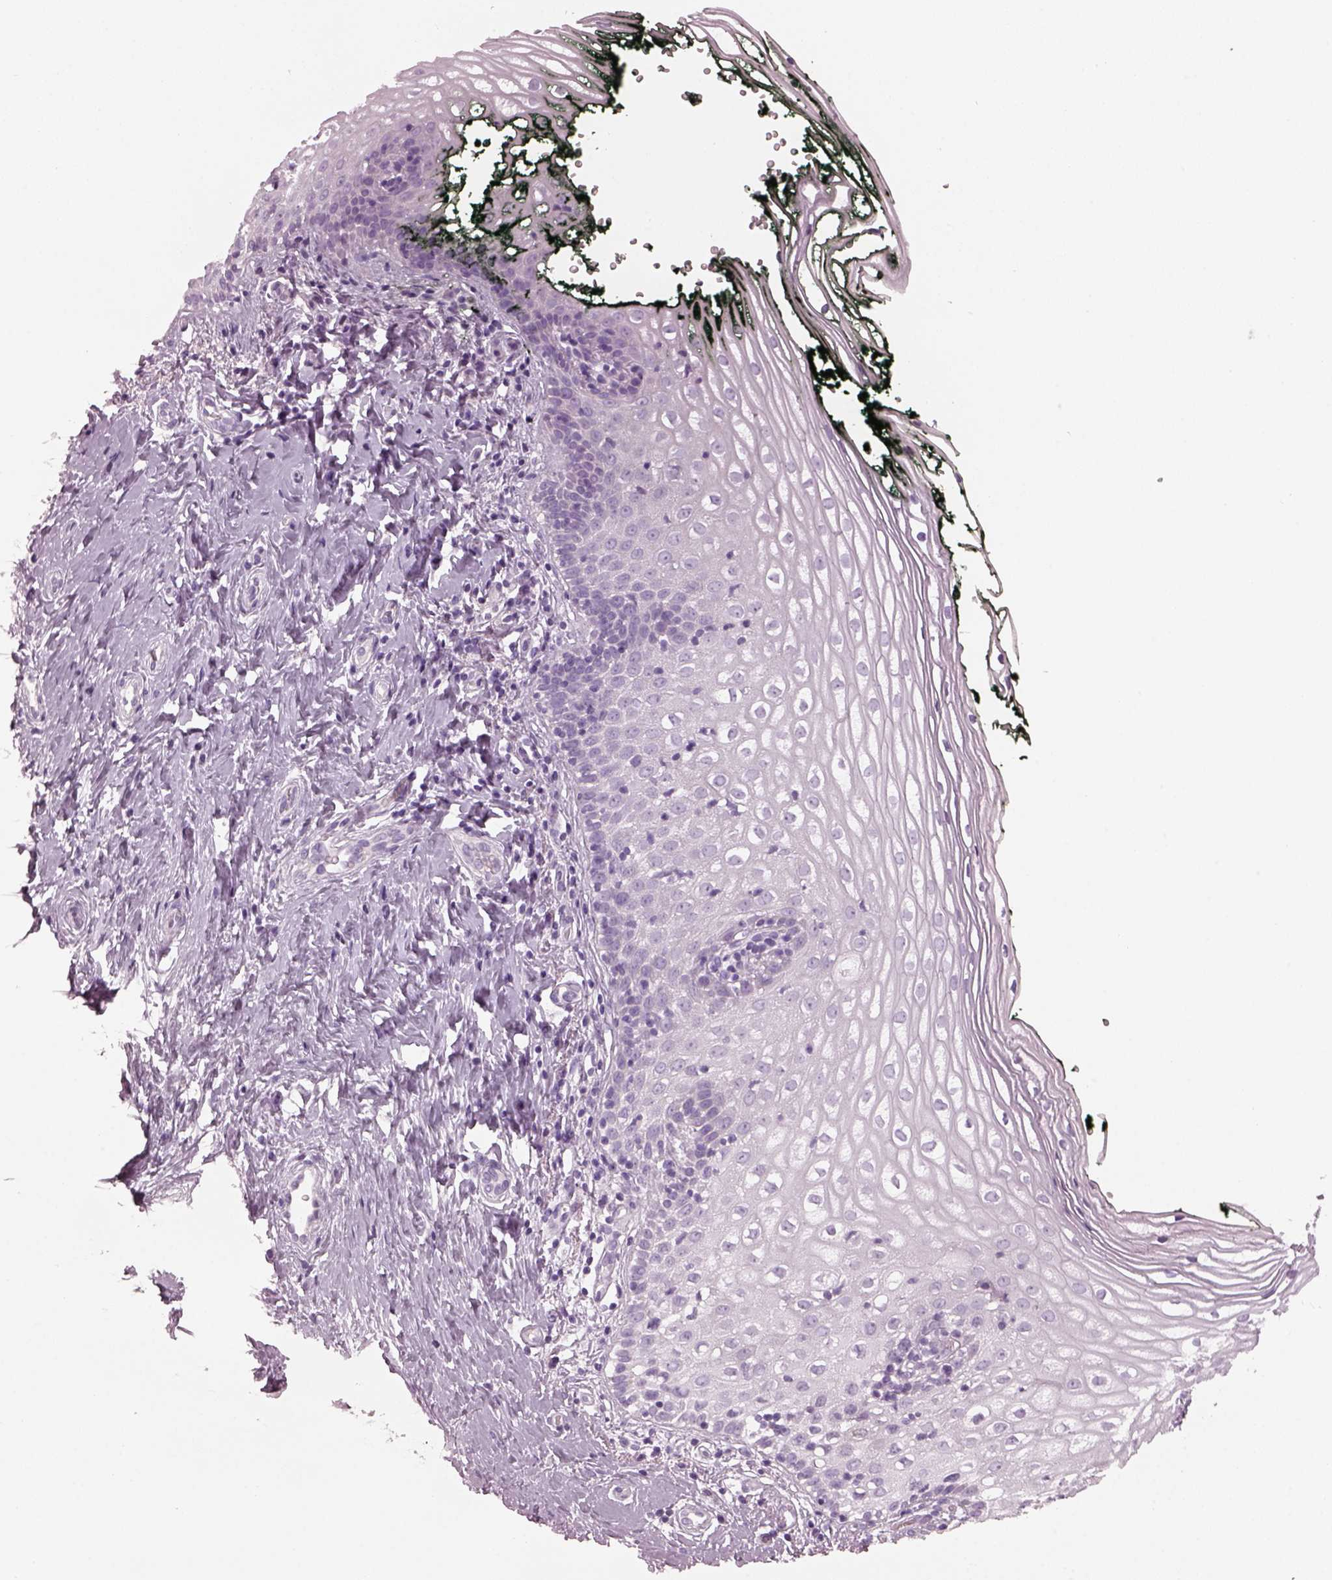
{"staining": {"intensity": "negative", "quantity": "none", "location": "none"}, "tissue": "vagina", "cell_type": "Squamous epithelial cells", "image_type": "normal", "snomed": [{"axis": "morphology", "description": "Normal tissue, NOS"}, {"axis": "topography", "description": "Vagina"}], "caption": "Image shows no protein expression in squamous epithelial cells of benign vagina. Nuclei are stained in blue.", "gene": "PDC", "patient": {"sex": "female", "age": 47}}